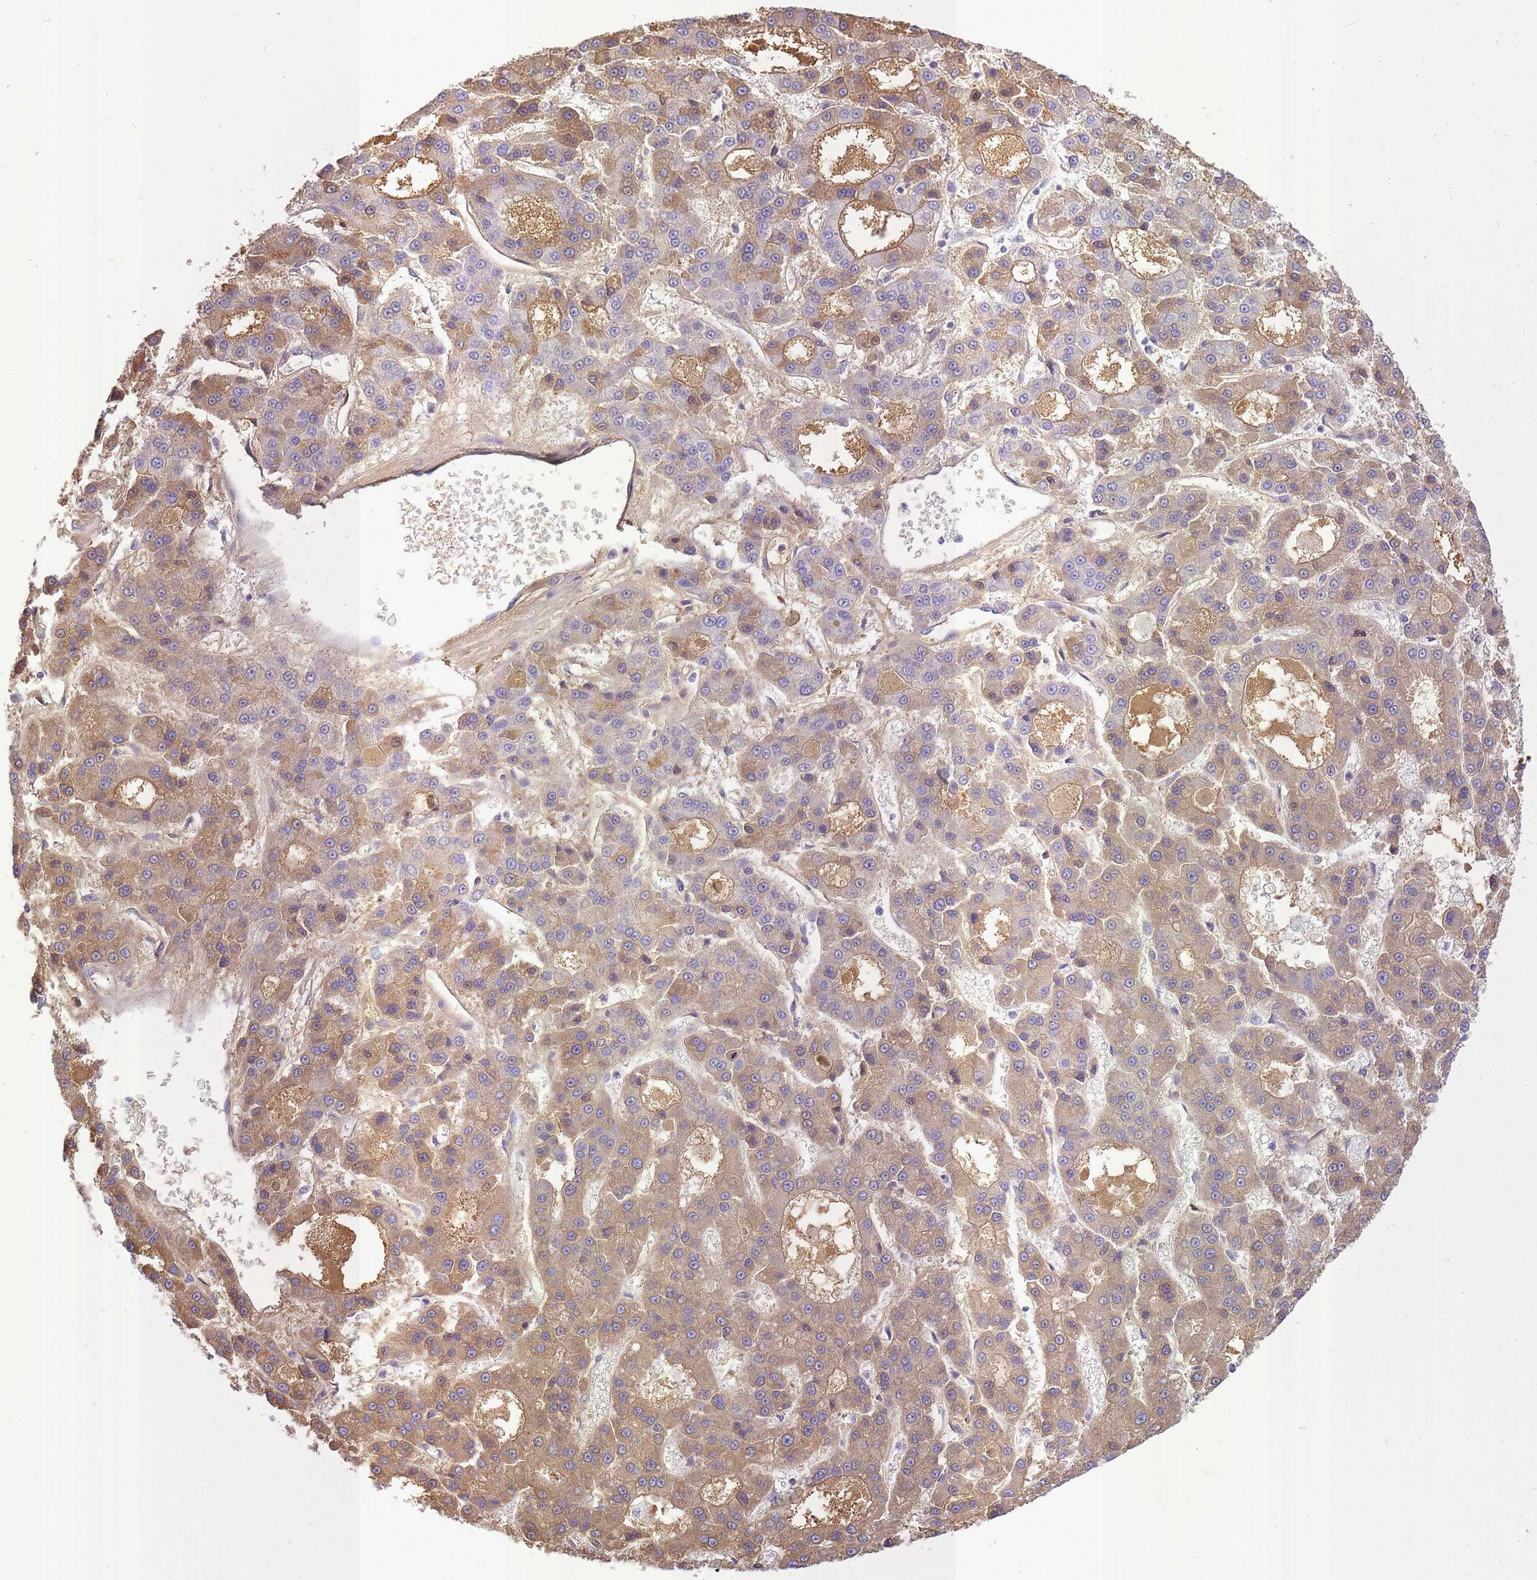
{"staining": {"intensity": "moderate", "quantity": "25%-75%", "location": "cytoplasmic/membranous"}, "tissue": "liver cancer", "cell_type": "Tumor cells", "image_type": "cancer", "snomed": [{"axis": "morphology", "description": "Carcinoma, Hepatocellular, NOS"}, {"axis": "topography", "description": "Liver"}], "caption": "Tumor cells display moderate cytoplasmic/membranous positivity in approximately 25%-75% of cells in hepatocellular carcinoma (liver).", "gene": "IGKV1D-42", "patient": {"sex": "male", "age": 70}}